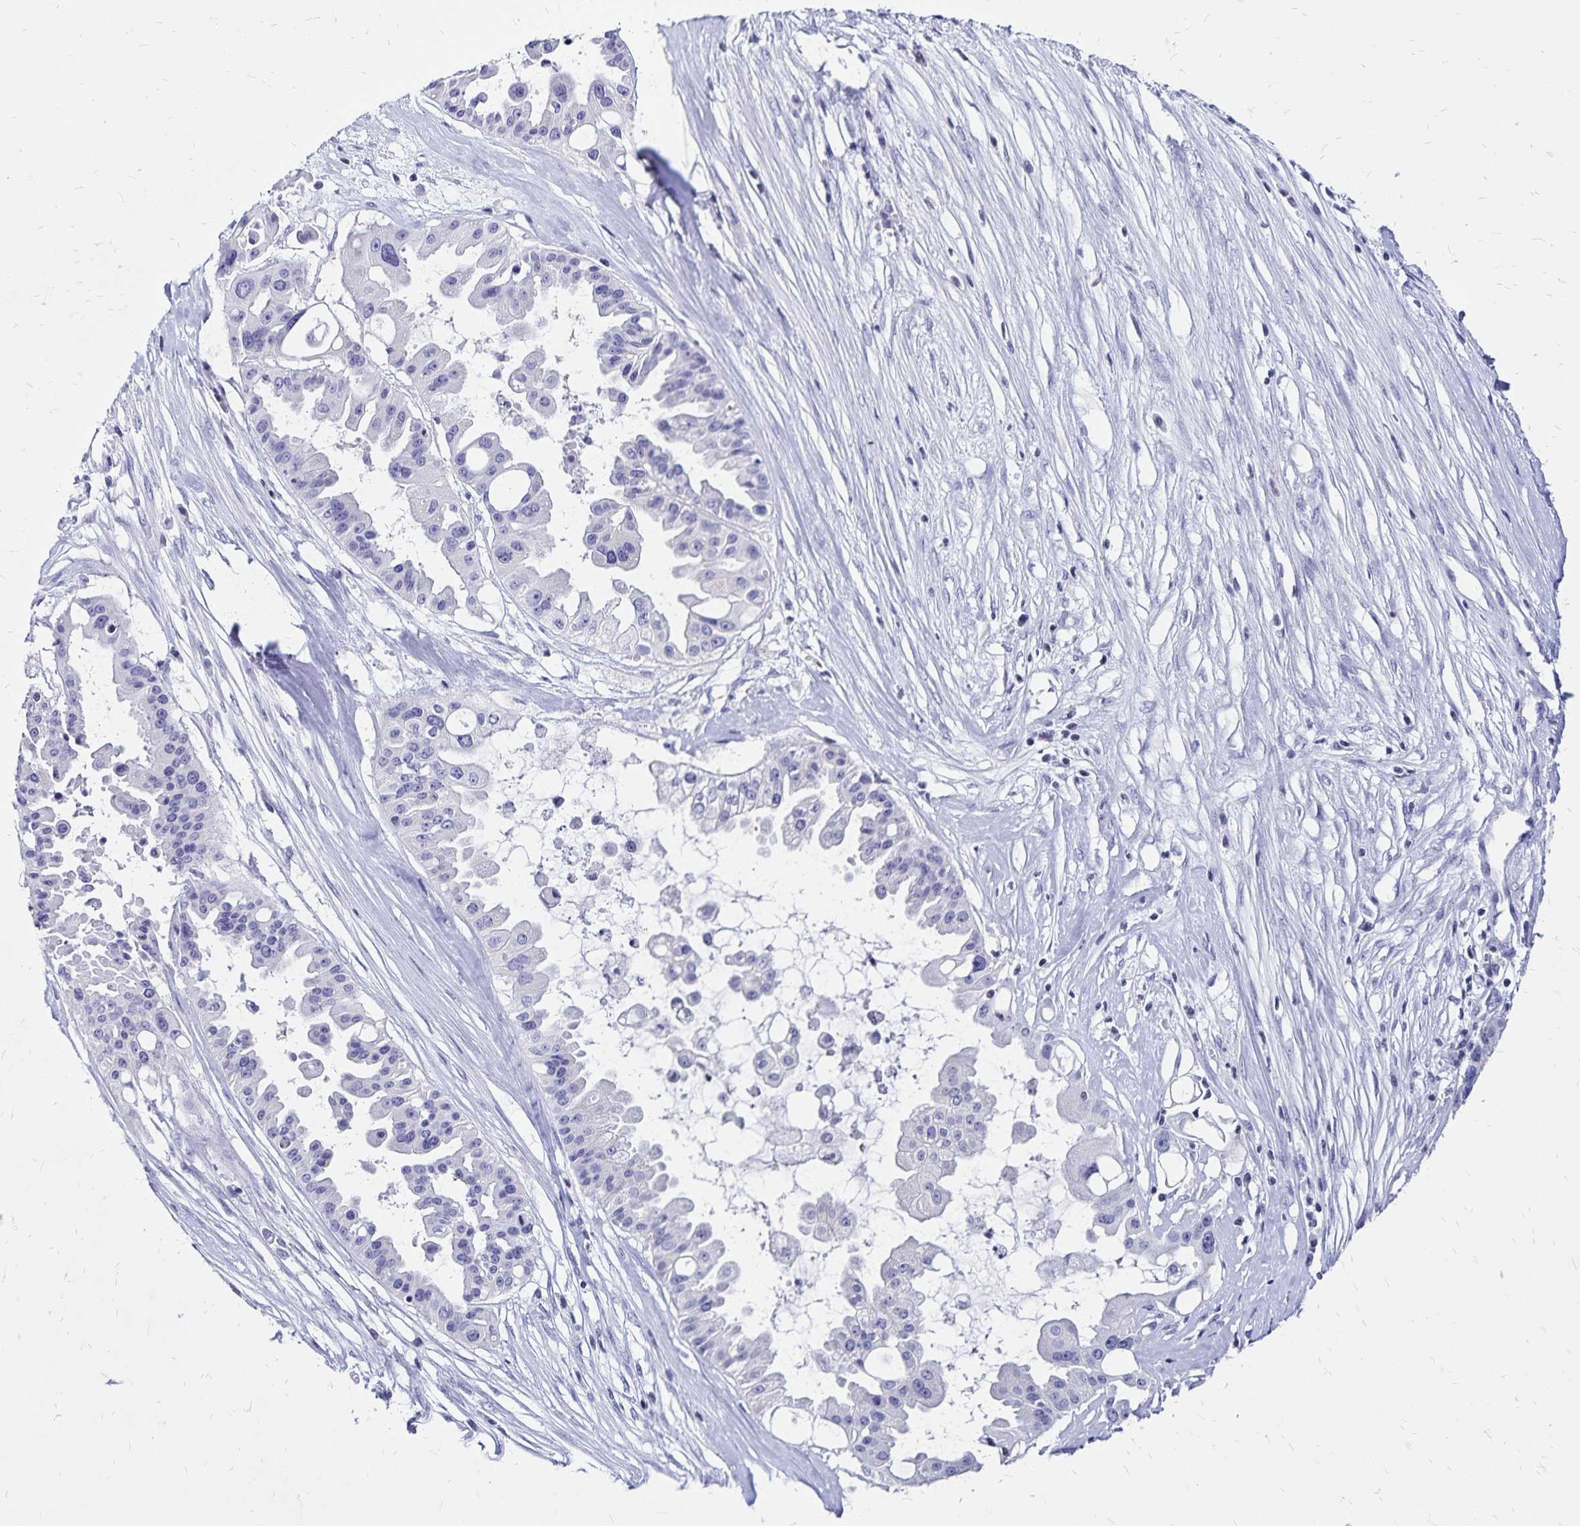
{"staining": {"intensity": "negative", "quantity": "none", "location": "none"}, "tissue": "ovarian cancer", "cell_type": "Tumor cells", "image_type": "cancer", "snomed": [{"axis": "morphology", "description": "Cystadenocarcinoma, serous, NOS"}, {"axis": "topography", "description": "Ovary"}], "caption": "This histopathology image is of serous cystadenocarcinoma (ovarian) stained with IHC to label a protein in brown with the nuclei are counter-stained blue. There is no expression in tumor cells.", "gene": "IKZF1", "patient": {"sex": "female", "age": 56}}